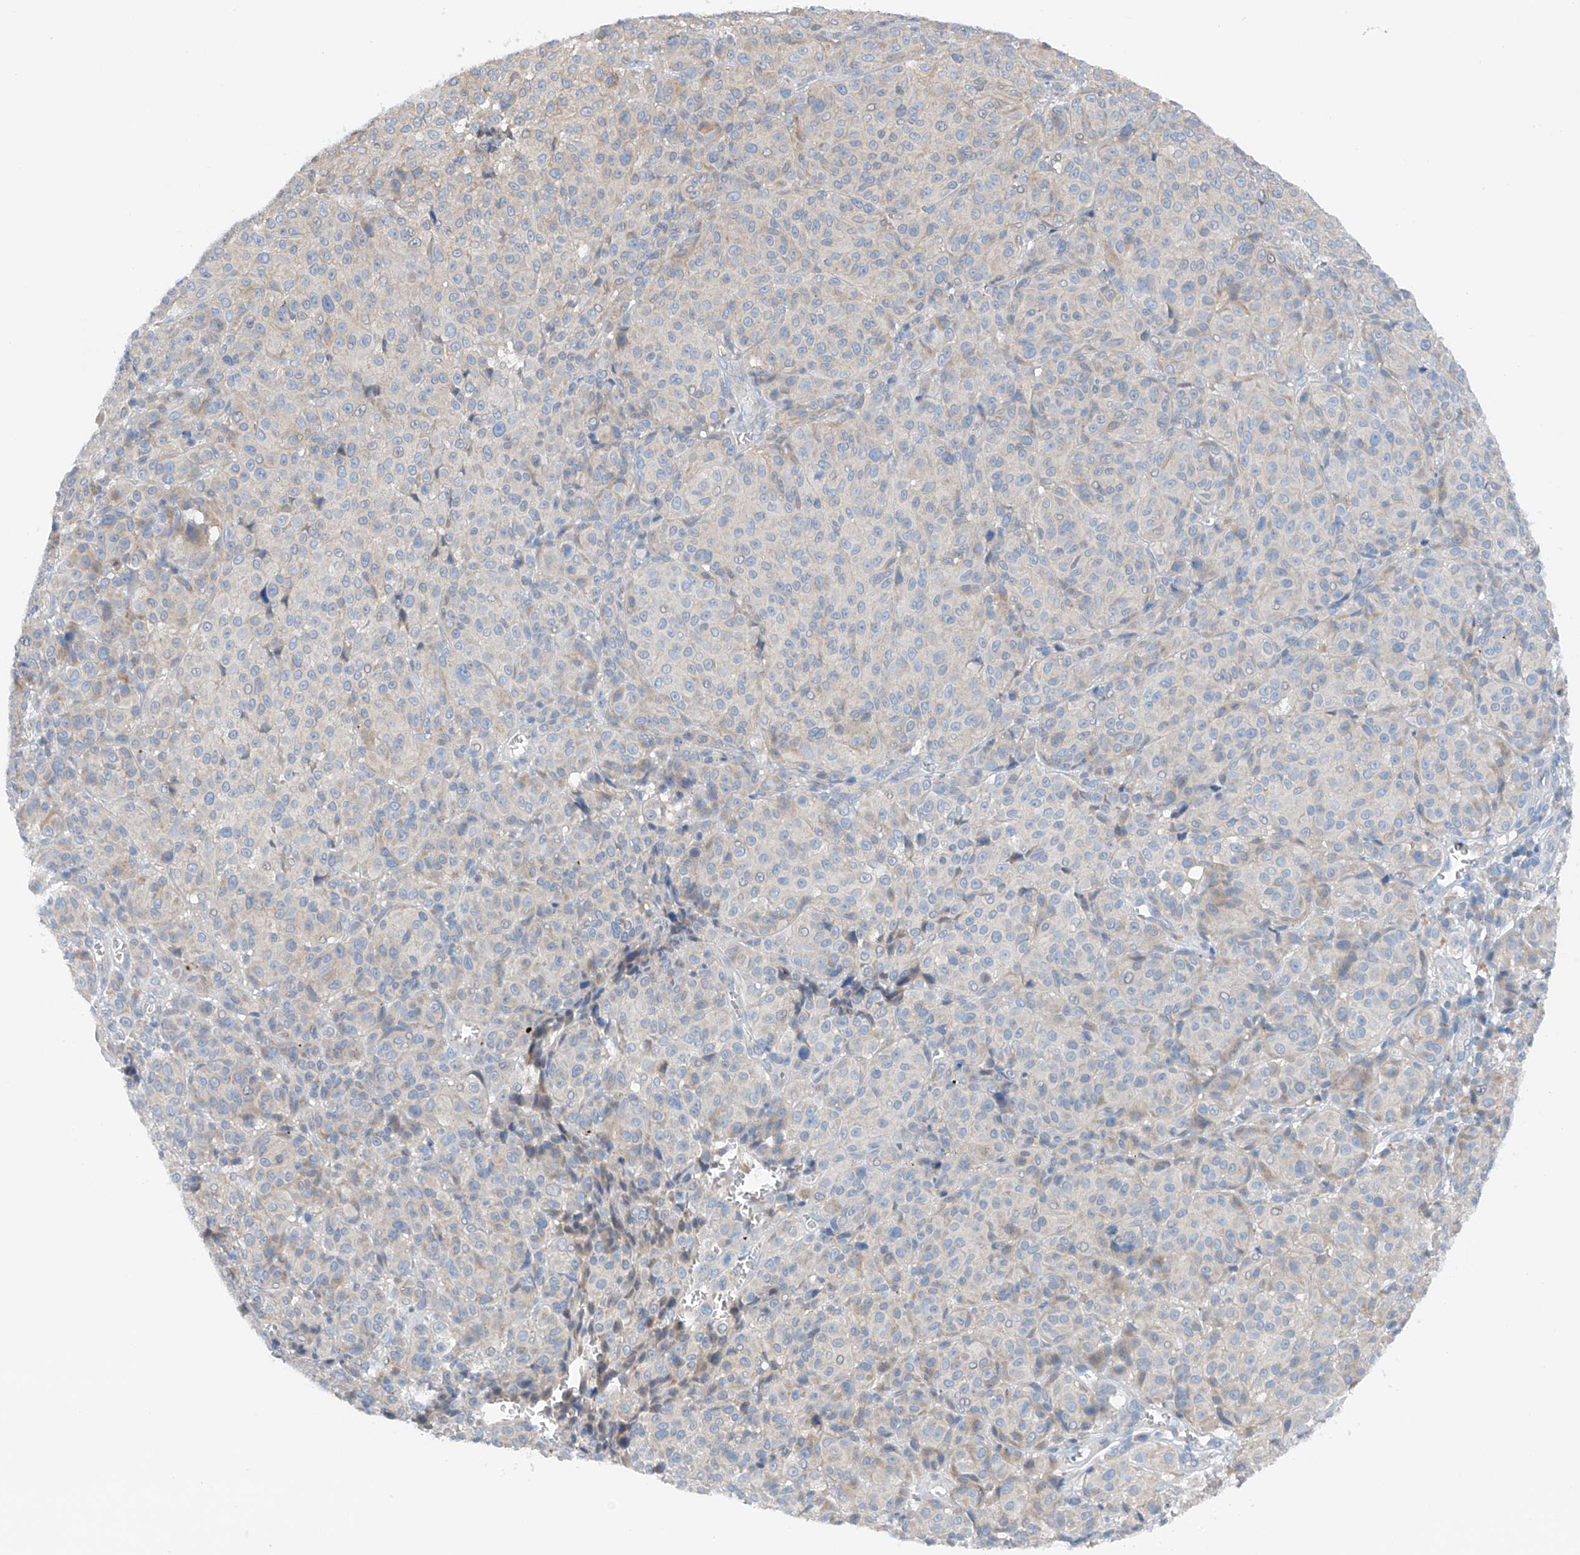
{"staining": {"intensity": "negative", "quantity": "none", "location": "none"}, "tissue": "melanoma", "cell_type": "Tumor cells", "image_type": "cancer", "snomed": [{"axis": "morphology", "description": "Malignant melanoma, NOS"}, {"axis": "topography", "description": "Skin"}], "caption": "Micrograph shows no protein expression in tumor cells of malignant melanoma tissue.", "gene": "CEP85L", "patient": {"sex": "male", "age": 73}}